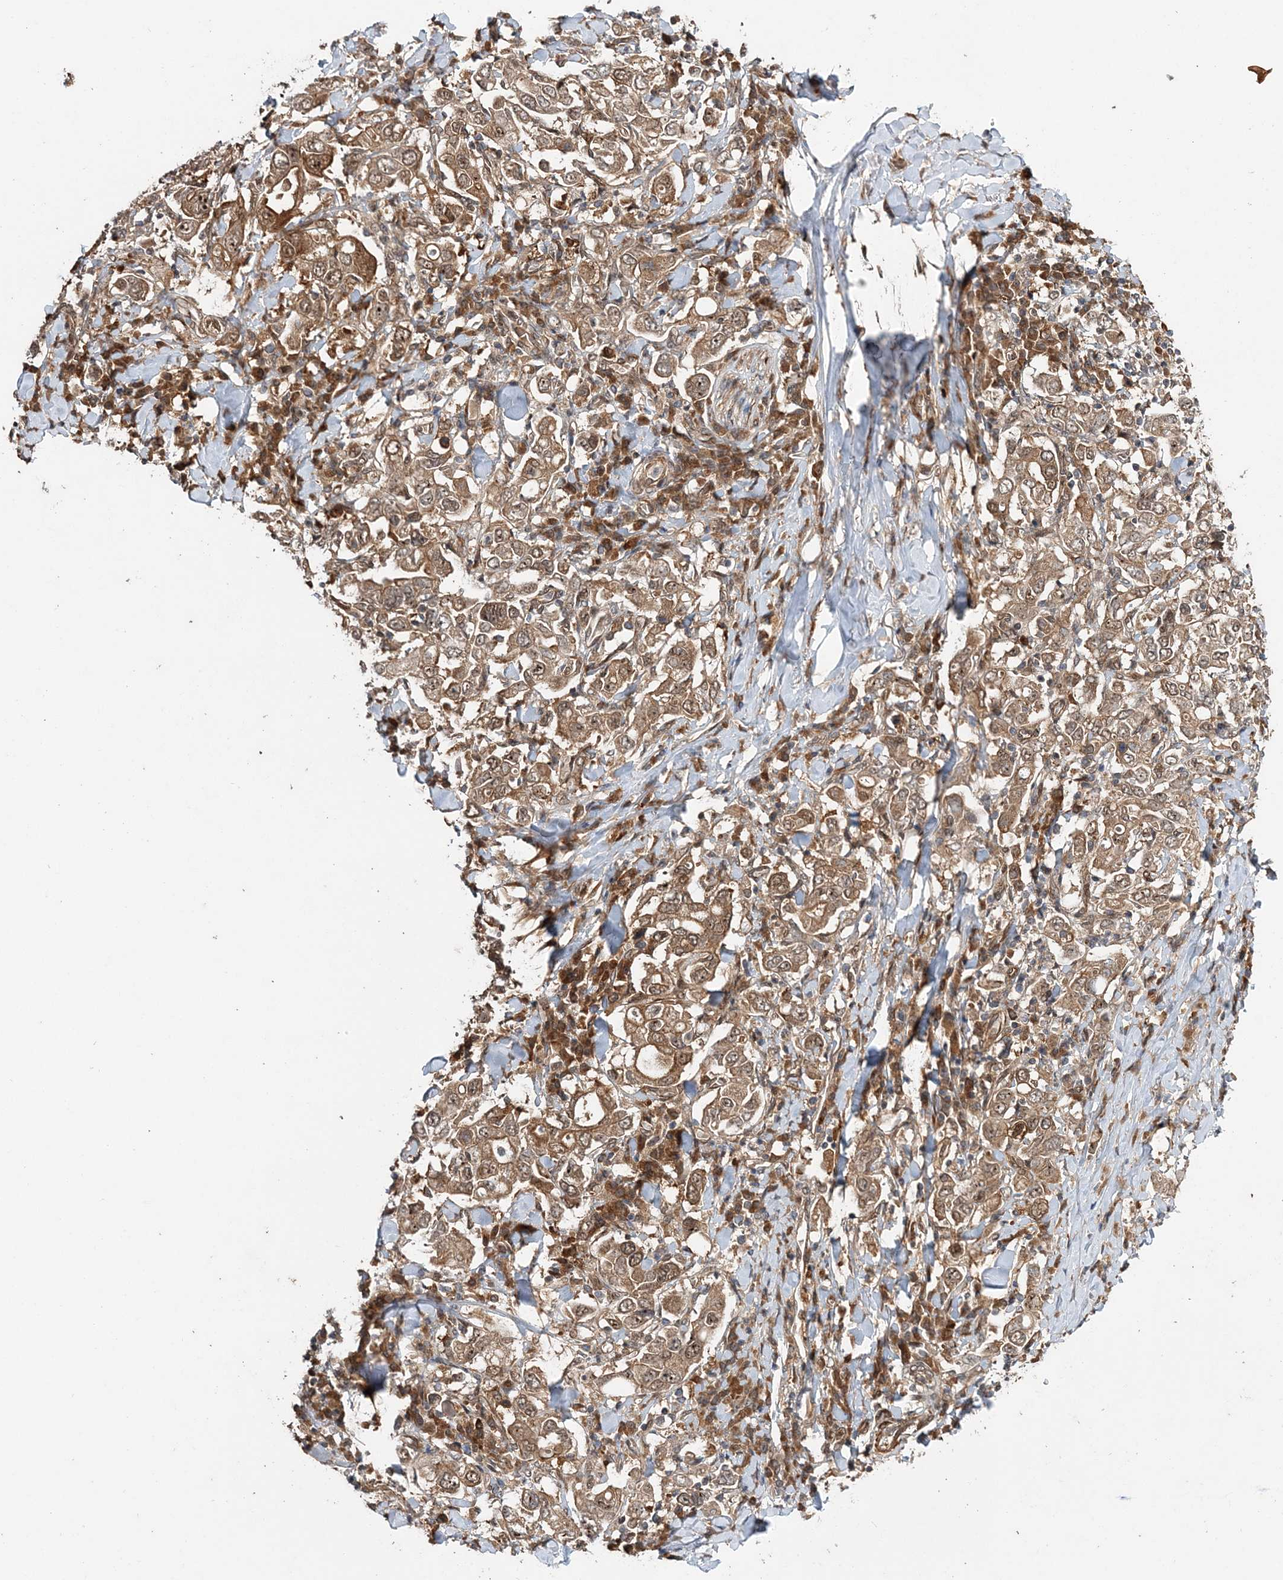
{"staining": {"intensity": "moderate", "quantity": ">75%", "location": "cytoplasmic/membranous,nuclear"}, "tissue": "stomach cancer", "cell_type": "Tumor cells", "image_type": "cancer", "snomed": [{"axis": "morphology", "description": "Adenocarcinoma, NOS"}, {"axis": "topography", "description": "Stomach, upper"}], "caption": "Adenocarcinoma (stomach) stained with a protein marker demonstrates moderate staining in tumor cells.", "gene": "UBTD2", "patient": {"sex": "male", "age": 62}}